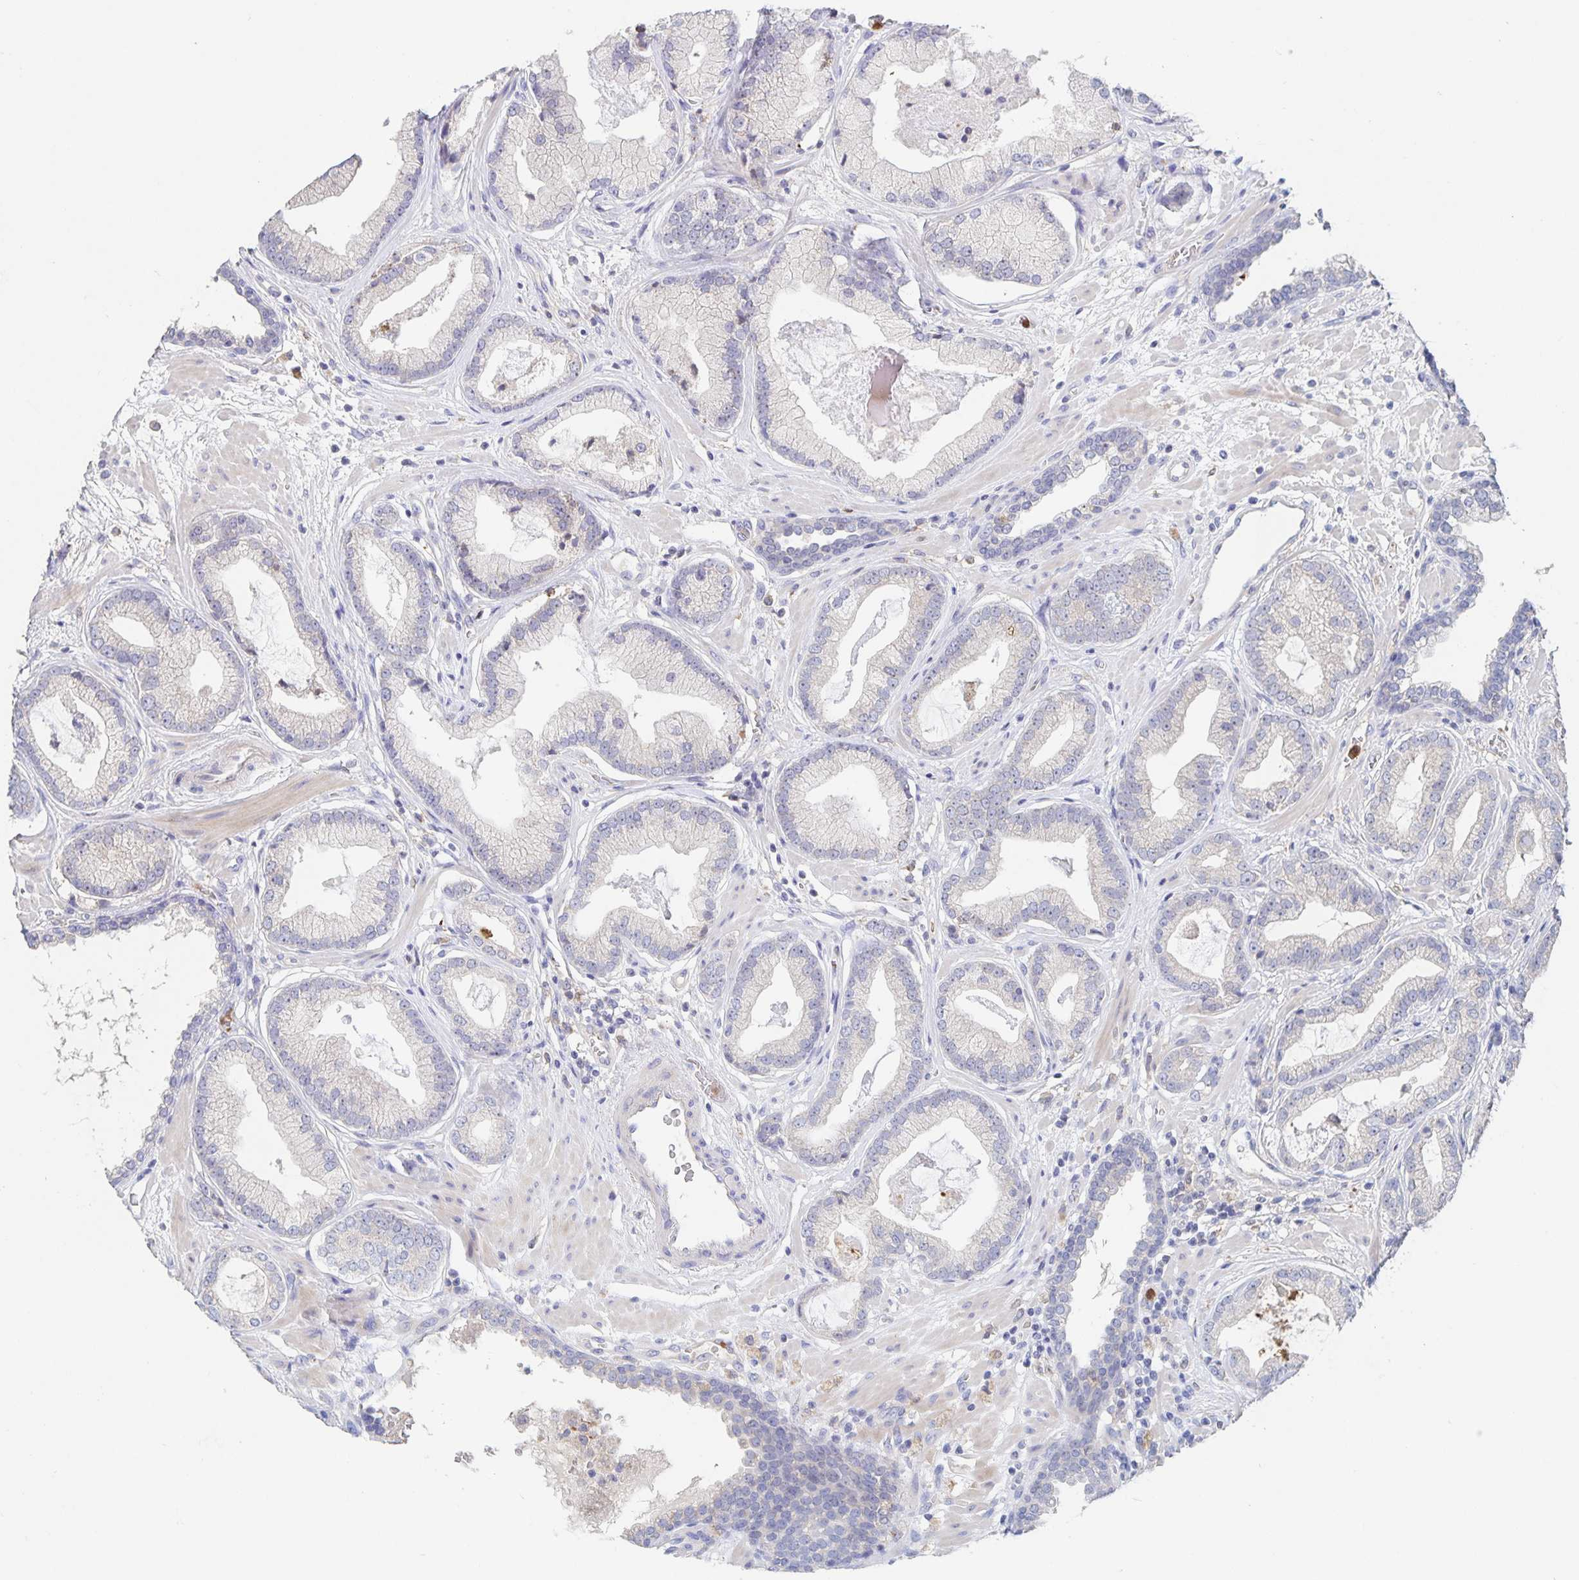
{"staining": {"intensity": "negative", "quantity": "none", "location": "none"}, "tissue": "prostate cancer", "cell_type": "Tumor cells", "image_type": "cancer", "snomed": [{"axis": "morphology", "description": "Adenocarcinoma, Low grade"}, {"axis": "topography", "description": "Prostate"}], "caption": "The histopathology image displays no staining of tumor cells in prostate adenocarcinoma (low-grade). (Brightfield microscopy of DAB (3,3'-diaminobenzidine) immunohistochemistry (IHC) at high magnification).", "gene": "CDC42BPG", "patient": {"sex": "male", "age": 62}}